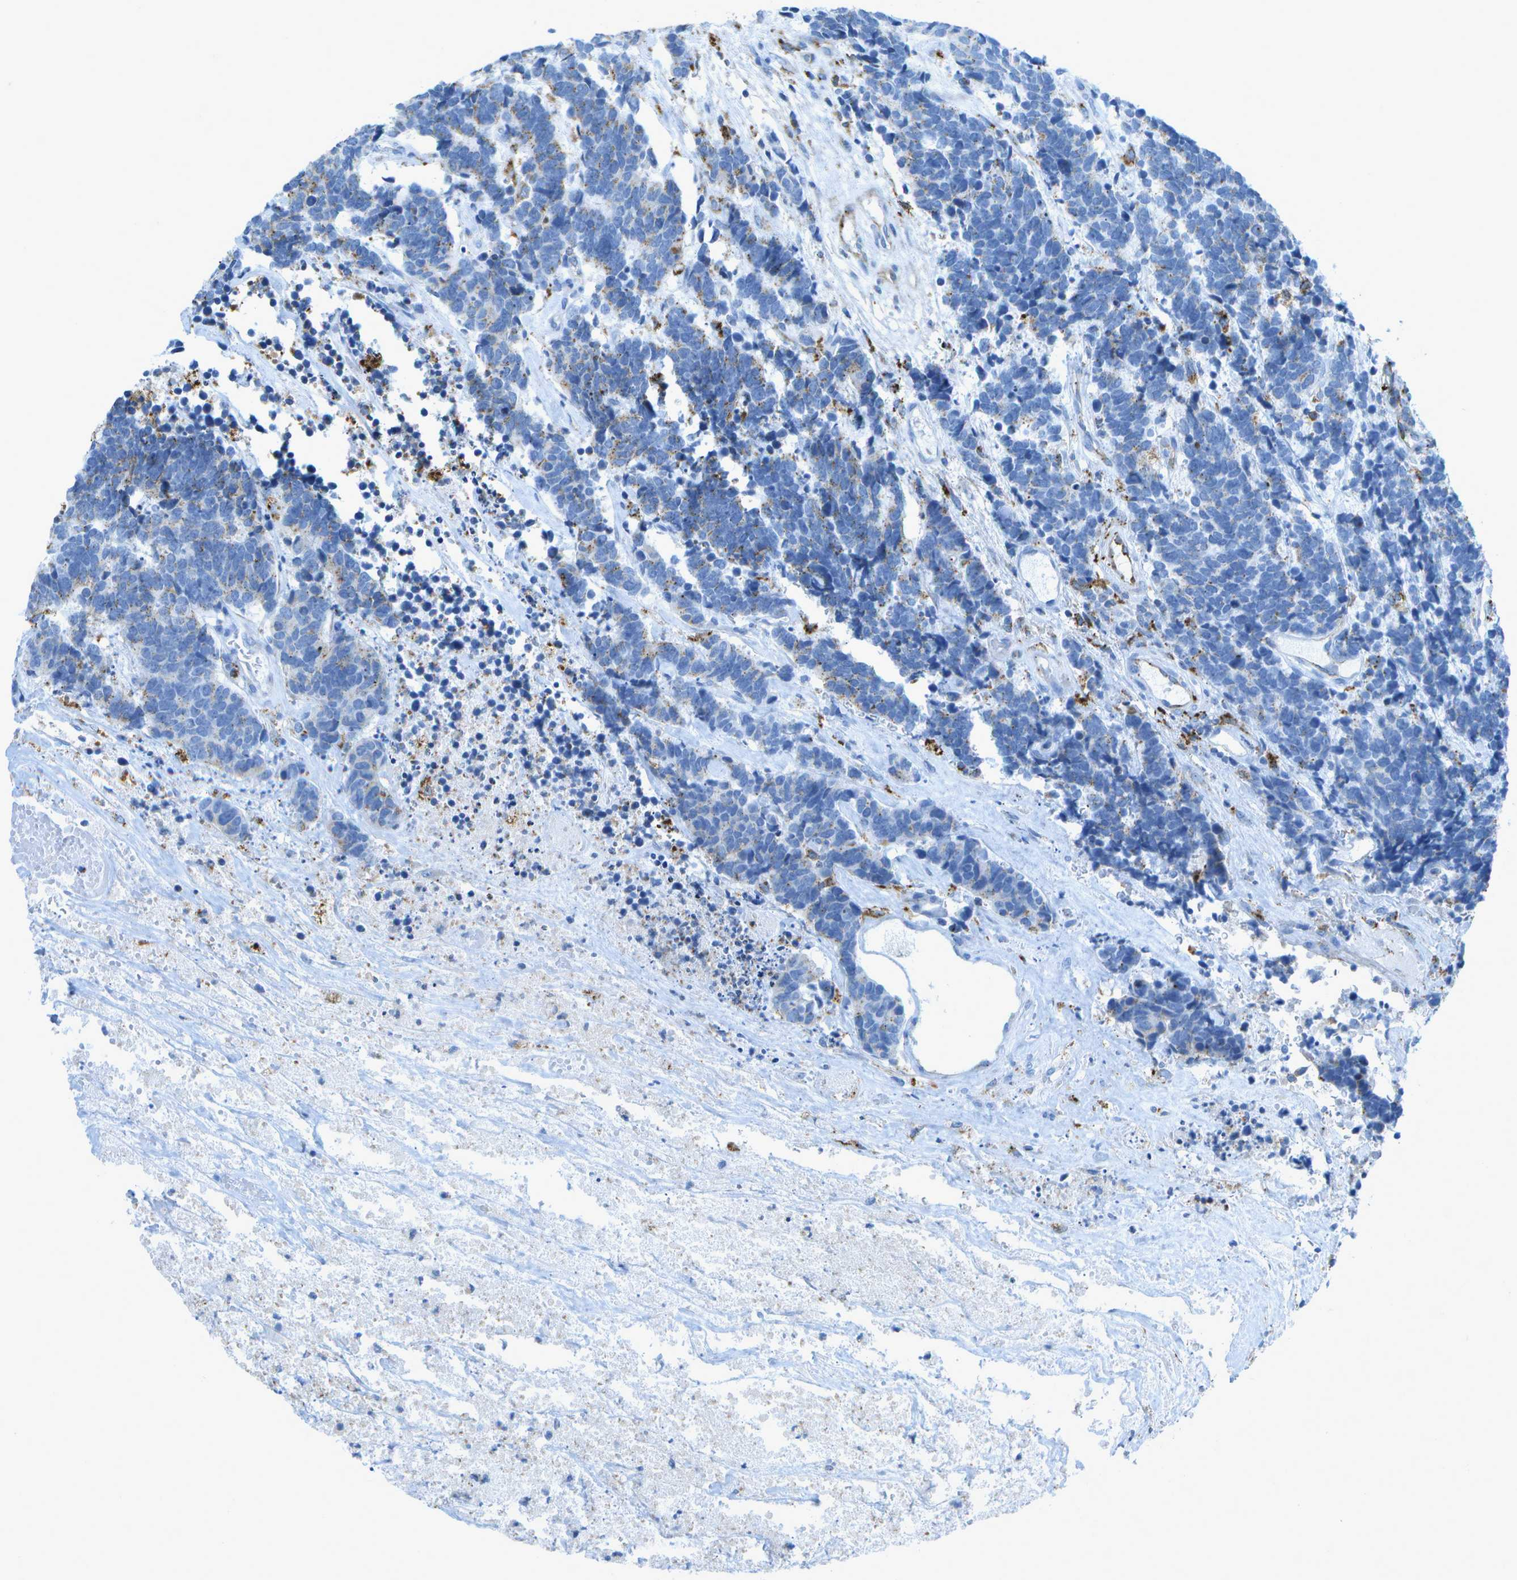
{"staining": {"intensity": "weak", "quantity": "<25%", "location": "cytoplasmic/membranous"}, "tissue": "carcinoid", "cell_type": "Tumor cells", "image_type": "cancer", "snomed": [{"axis": "morphology", "description": "Carcinoma, NOS"}, {"axis": "morphology", "description": "Carcinoid, malignant, NOS"}, {"axis": "topography", "description": "Urinary bladder"}], "caption": "This micrograph is of carcinoid stained with IHC to label a protein in brown with the nuclei are counter-stained blue. There is no staining in tumor cells. The staining is performed using DAB brown chromogen with nuclei counter-stained in using hematoxylin.", "gene": "PRCP", "patient": {"sex": "male", "age": 57}}